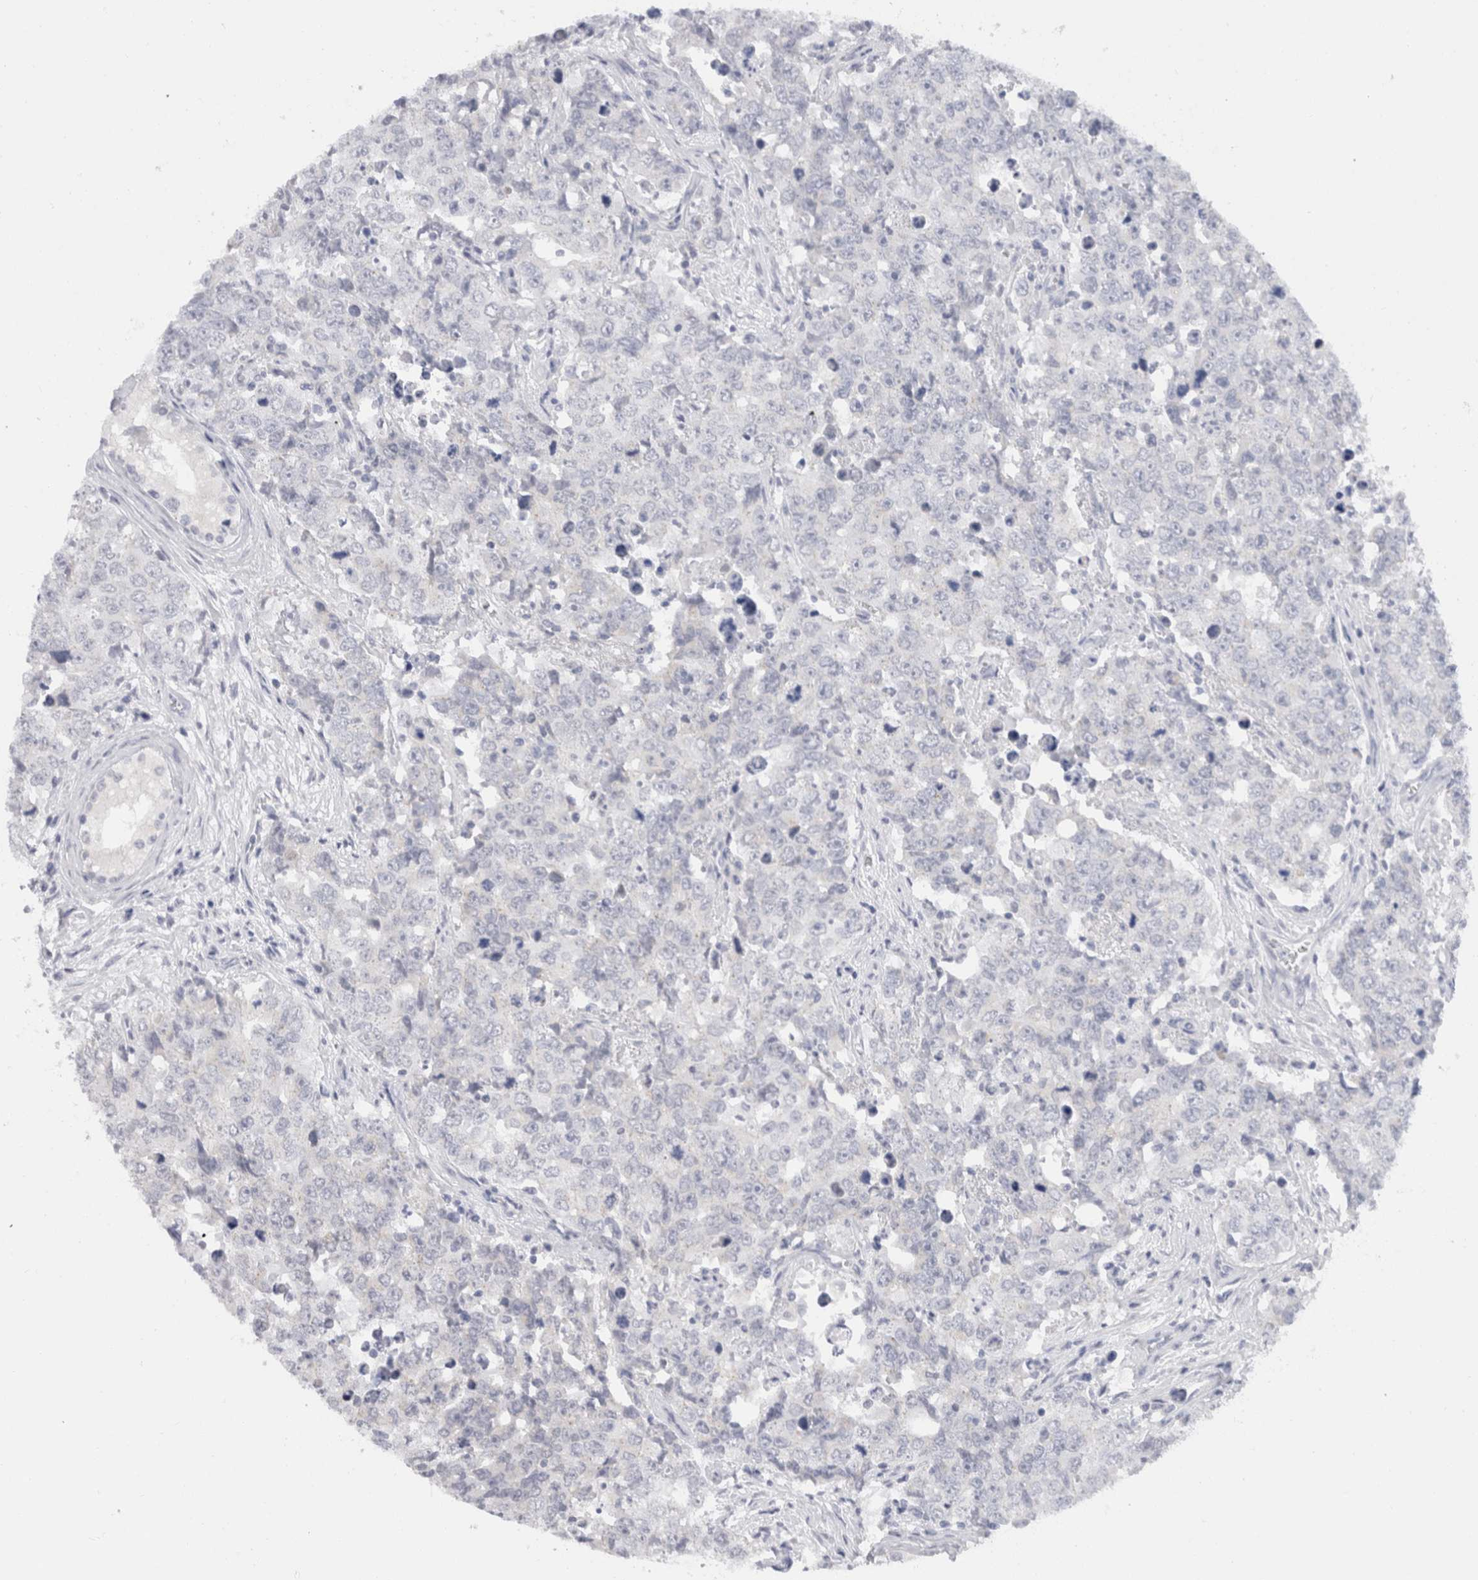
{"staining": {"intensity": "negative", "quantity": "none", "location": "none"}, "tissue": "testis cancer", "cell_type": "Tumor cells", "image_type": "cancer", "snomed": [{"axis": "morphology", "description": "Carcinoma, Embryonal, NOS"}, {"axis": "topography", "description": "Testis"}], "caption": "Immunohistochemistry histopathology image of neoplastic tissue: human testis embryonal carcinoma stained with DAB (3,3'-diaminobenzidine) demonstrates no significant protein staining in tumor cells. (DAB (3,3'-diaminobenzidine) IHC, high magnification).", "gene": "C9orf50", "patient": {"sex": "male", "age": 28}}